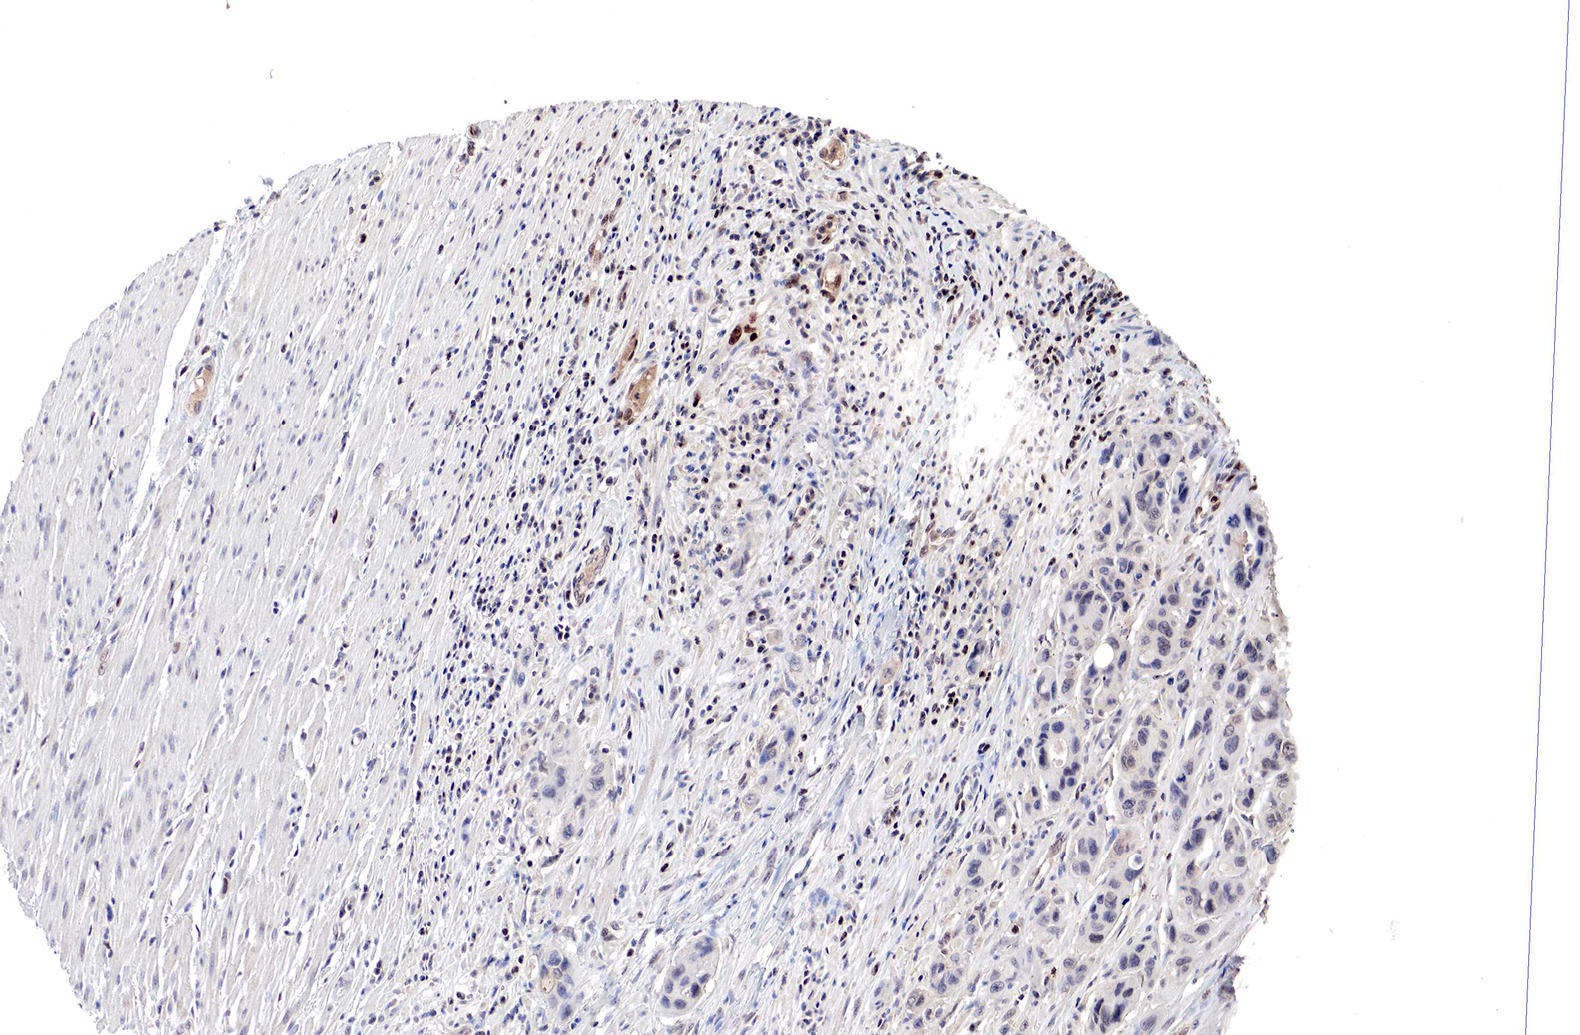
{"staining": {"intensity": "negative", "quantity": "none", "location": "none"}, "tissue": "colorectal cancer", "cell_type": "Tumor cells", "image_type": "cancer", "snomed": [{"axis": "morphology", "description": "Adenocarcinoma, NOS"}, {"axis": "topography", "description": "Colon"}], "caption": "Immunohistochemistry (IHC) image of colorectal adenocarcinoma stained for a protein (brown), which shows no positivity in tumor cells.", "gene": "DACH2", "patient": {"sex": "female", "age": 70}}